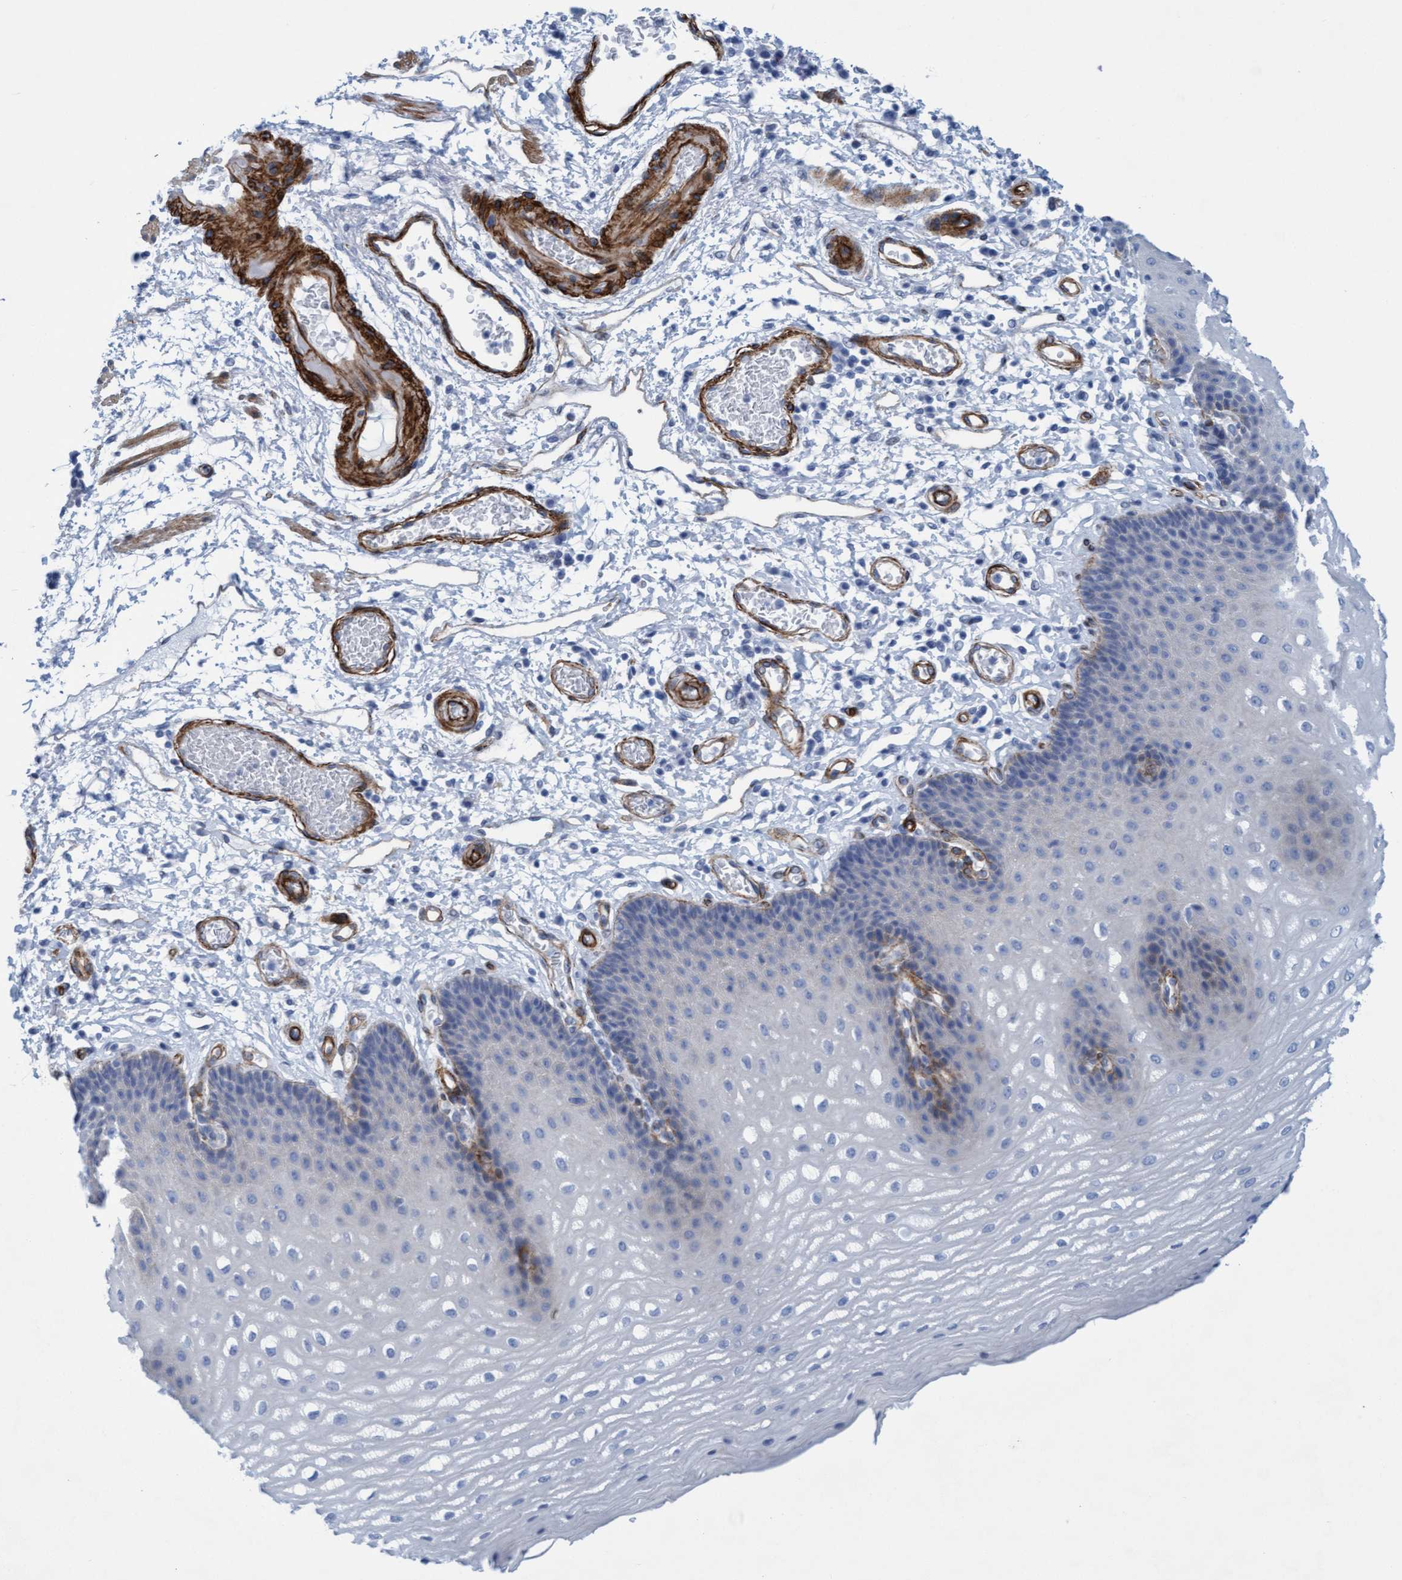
{"staining": {"intensity": "negative", "quantity": "none", "location": "none"}, "tissue": "esophagus", "cell_type": "Squamous epithelial cells", "image_type": "normal", "snomed": [{"axis": "morphology", "description": "Normal tissue, NOS"}, {"axis": "topography", "description": "Esophagus"}], "caption": "High power microscopy histopathology image of an immunohistochemistry (IHC) histopathology image of unremarkable esophagus, revealing no significant staining in squamous epithelial cells. The staining was performed using DAB to visualize the protein expression in brown, while the nuclei were stained in blue with hematoxylin (Magnification: 20x).", "gene": "MTFR1", "patient": {"sex": "male", "age": 54}}